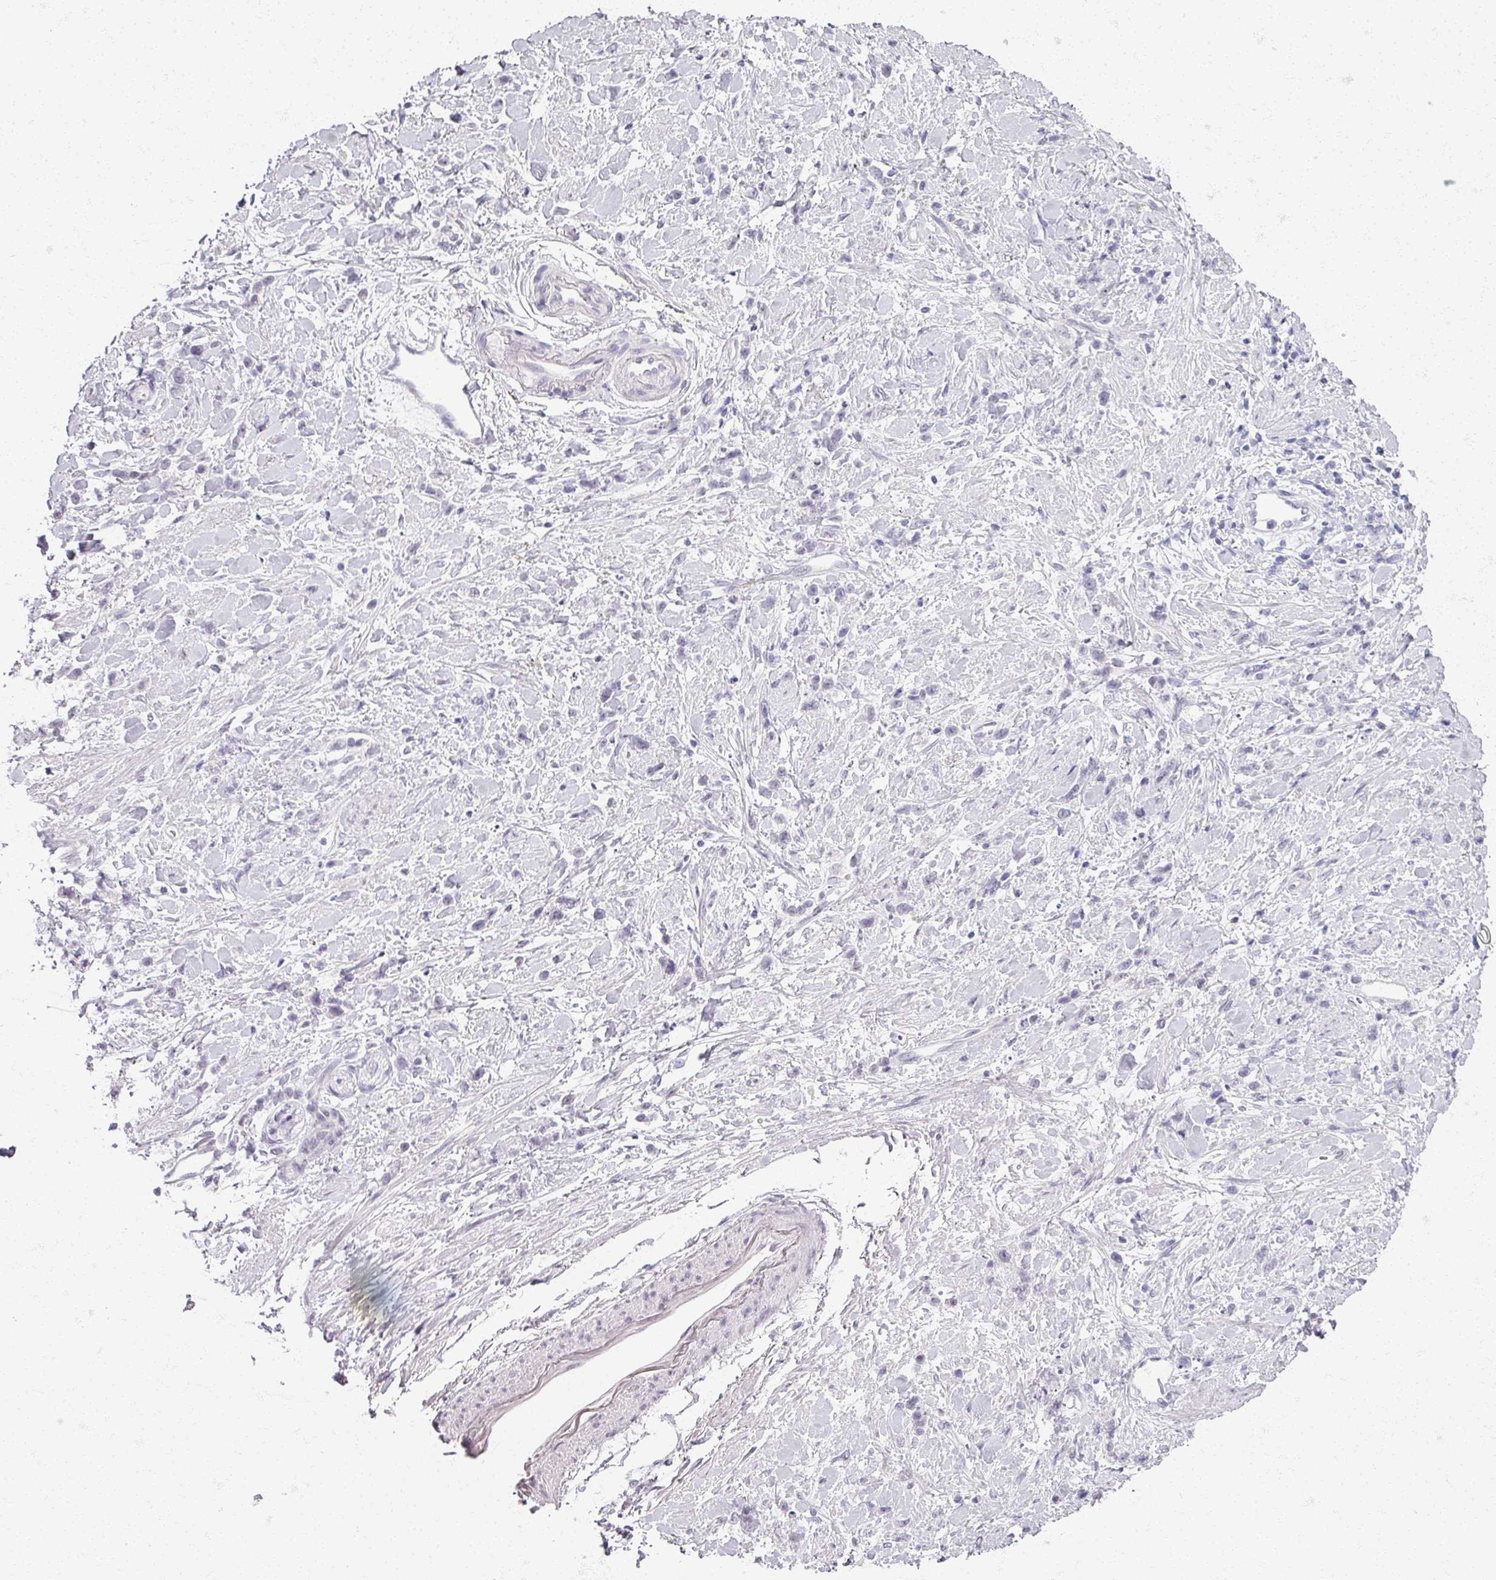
{"staining": {"intensity": "negative", "quantity": "none", "location": "none"}, "tissue": "stomach cancer", "cell_type": "Tumor cells", "image_type": "cancer", "snomed": [{"axis": "morphology", "description": "Adenocarcinoma, NOS"}, {"axis": "topography", "description": "Stomach"}], "caption": "Immunohistochemistry (IHC) photomicrograph of human stomach cancer (adenocarcinoma) stained for a protein (brown), which reveals no positivity in tumor cells. The staining is performed using DAB (3,3'-diaminobenzidine) brown chromogen with nuclei counter-stained in using hematoxylin.", "gene": "RFPL2", "patient": {"sex": "female", "age": 60}}